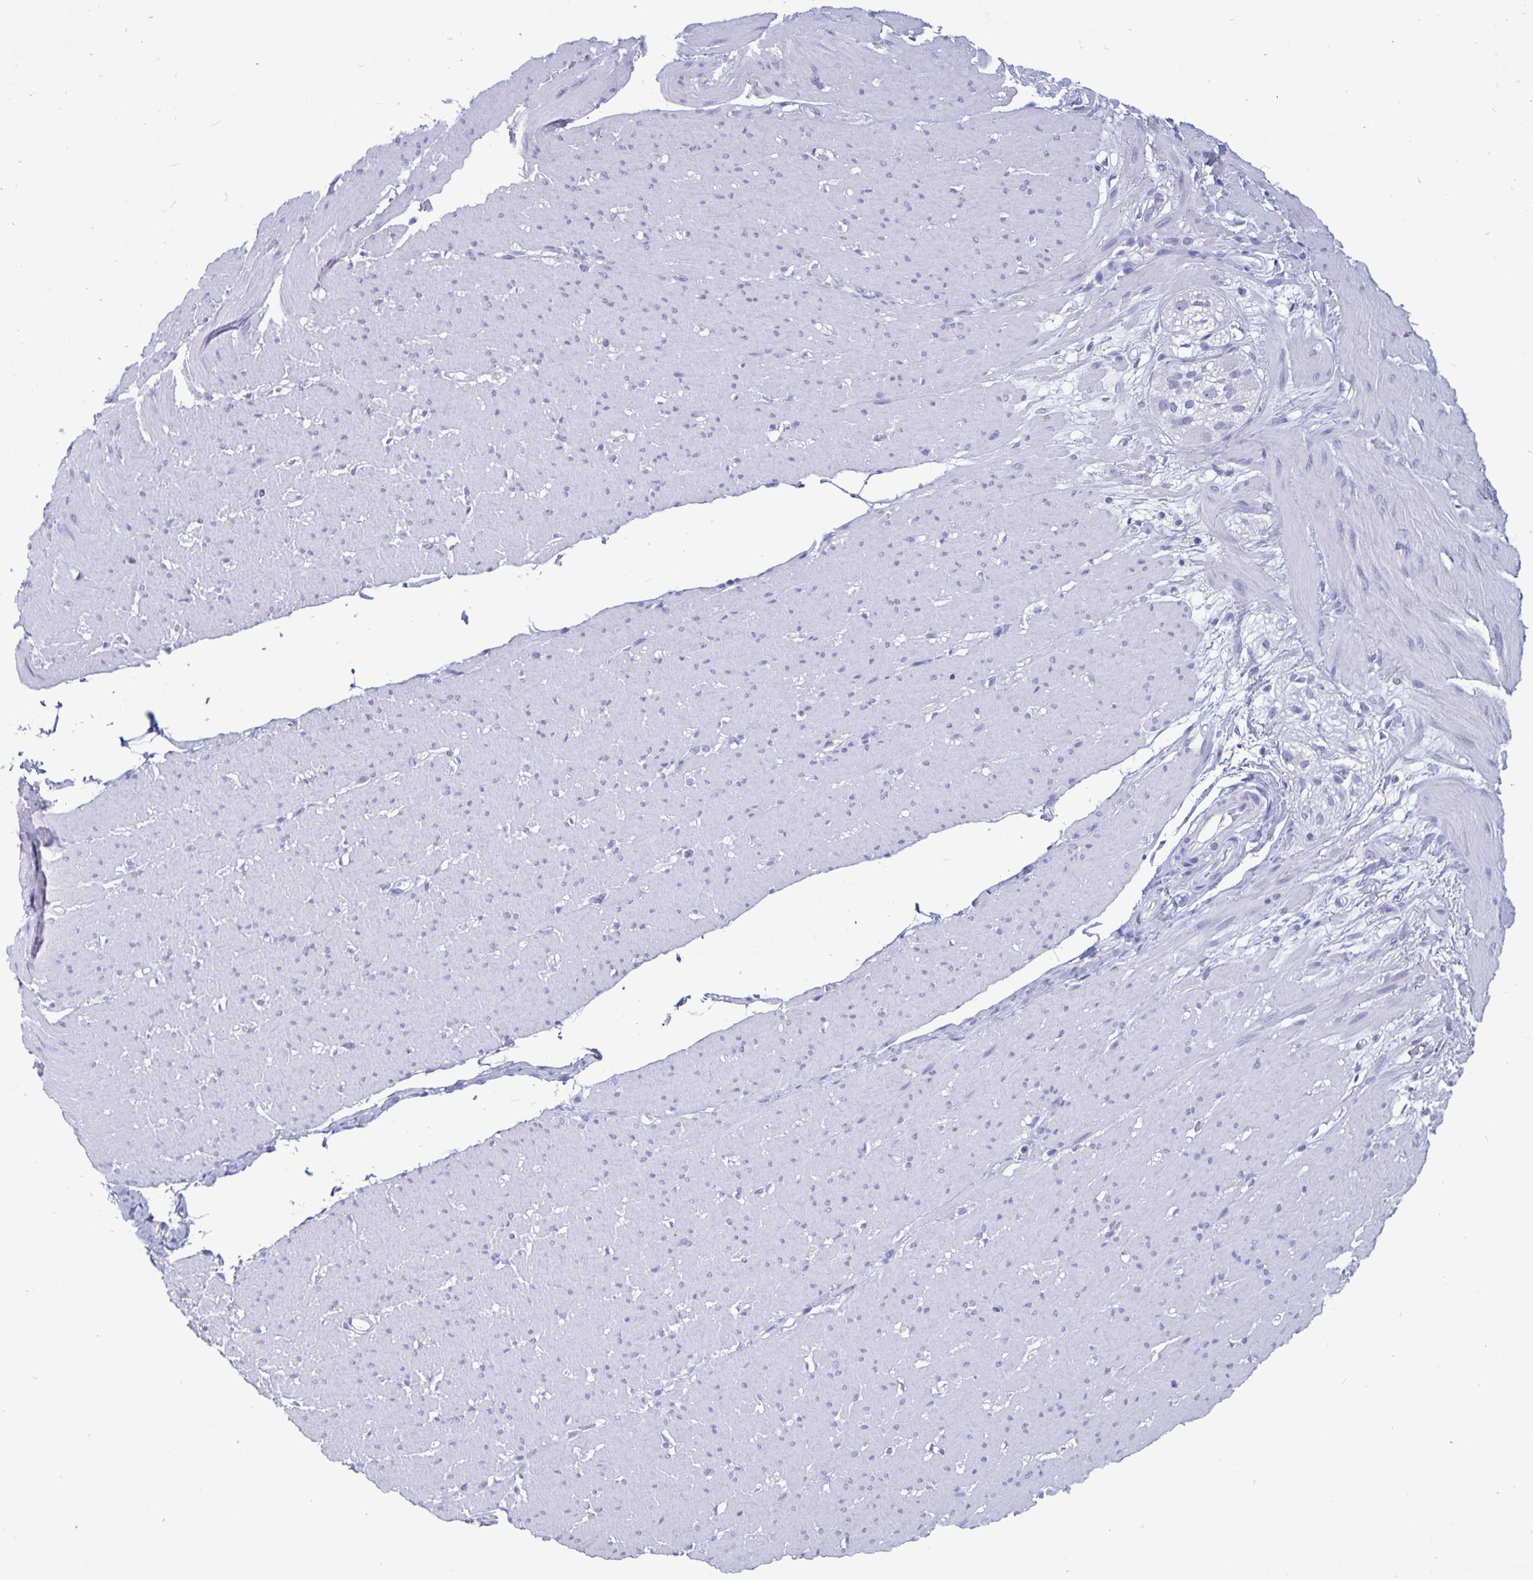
{"staining": {"intensity": "negative", "quantity": "none", "location": "none"}, "tissue": "smooth muscle", "cell_type": "Smooth muscle cells", "image_type": "normal", "snomed": [{"axis": "morphology", "description": "Normal tissue, NOS"}, {"axis": "topography", "description": "Smooth muscle"}, {"axis": "topography", "description": "Rectum"}], "caption": "The IHC image has no significant staining in smooth muscle cells of smooth muscle. (Immunohistochemistry, brightfield microscopy, high magnification).", "gene": "BPIFA3", "patient": {"sex": "male", "age": 53}}